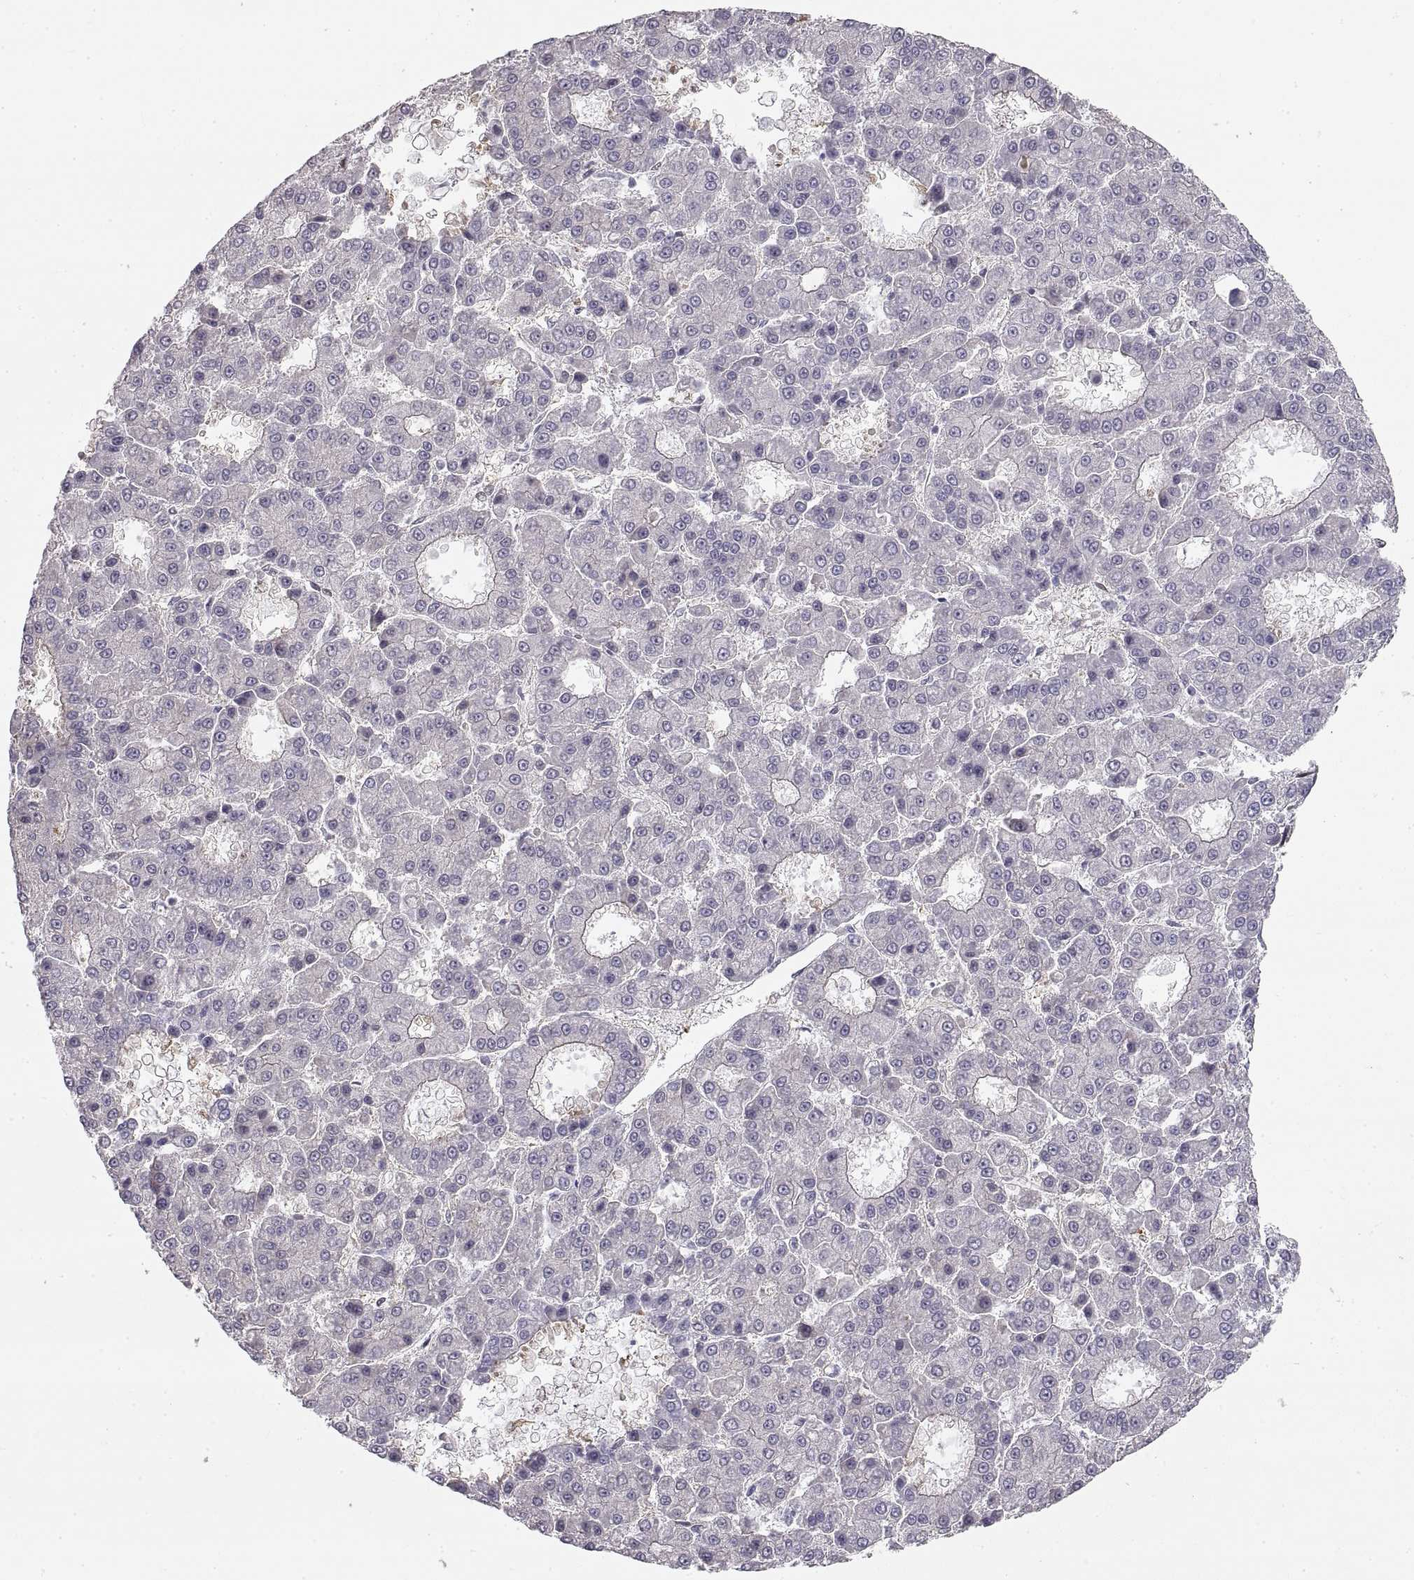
{"staining": {"intensity": "negative", "quantity": "none", "location": "none"}, "tissue": "liver cancer", "cell_type": "Tumor cells", "image_type": "cancer", "snomed": [{"axis": "morphology", "description": "Carcinoma, Hepatocellular, NOS"}, {"axis": "topography", "description": "Liver"}], "caption": "IHC of human hepatocellular carcinoma (liver) reveals no positivity in tumor cells.", "gene": "HSP90AB1", "patient": {"sex": "male", "age": 70}}